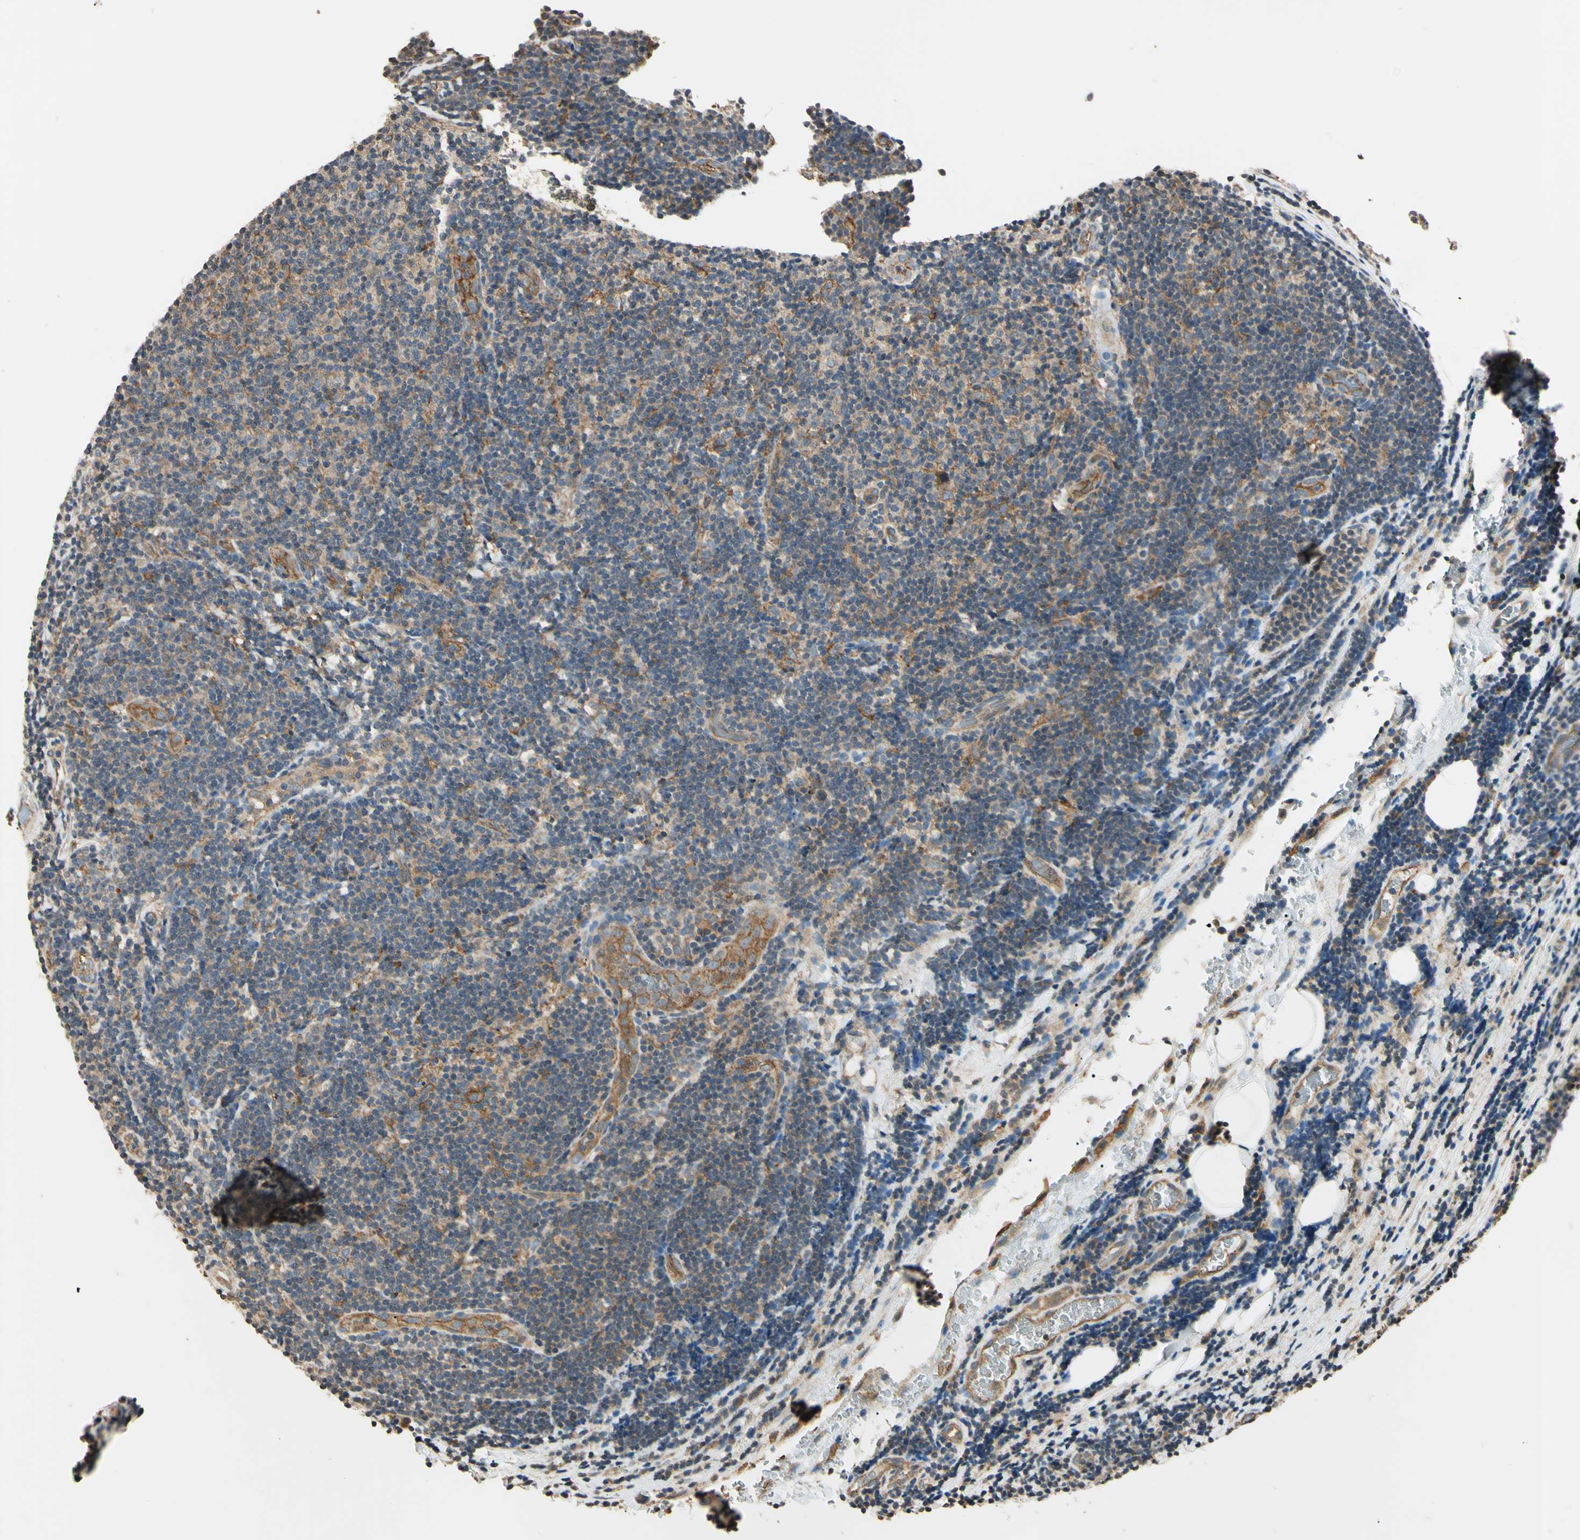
{"staining": {"intensity": "weak", "quantity": "<25%", "location": "cytoplasmic/membranous"}, "tissue": "lymphoma", "cell_type": "Tumor cells", "image_type": "cancer", "snomed": [{"axis": "morphology", "description": "Malignant lymphoma, non-Hodgkin's type, Low grade"}, {"axis": "topography", "description": "Lymph node"}], "caption": "Immunohistochemical staining of lymphoma exhibits no significant positivity in tumor cells. The staining is performed using DAB (3,3'-diaminobenzidine) brown chromogen with nuclei counter-stained in using hematoxylin.", "gene": "EPN1", "patient": {"sex": "male", "age": 83}}